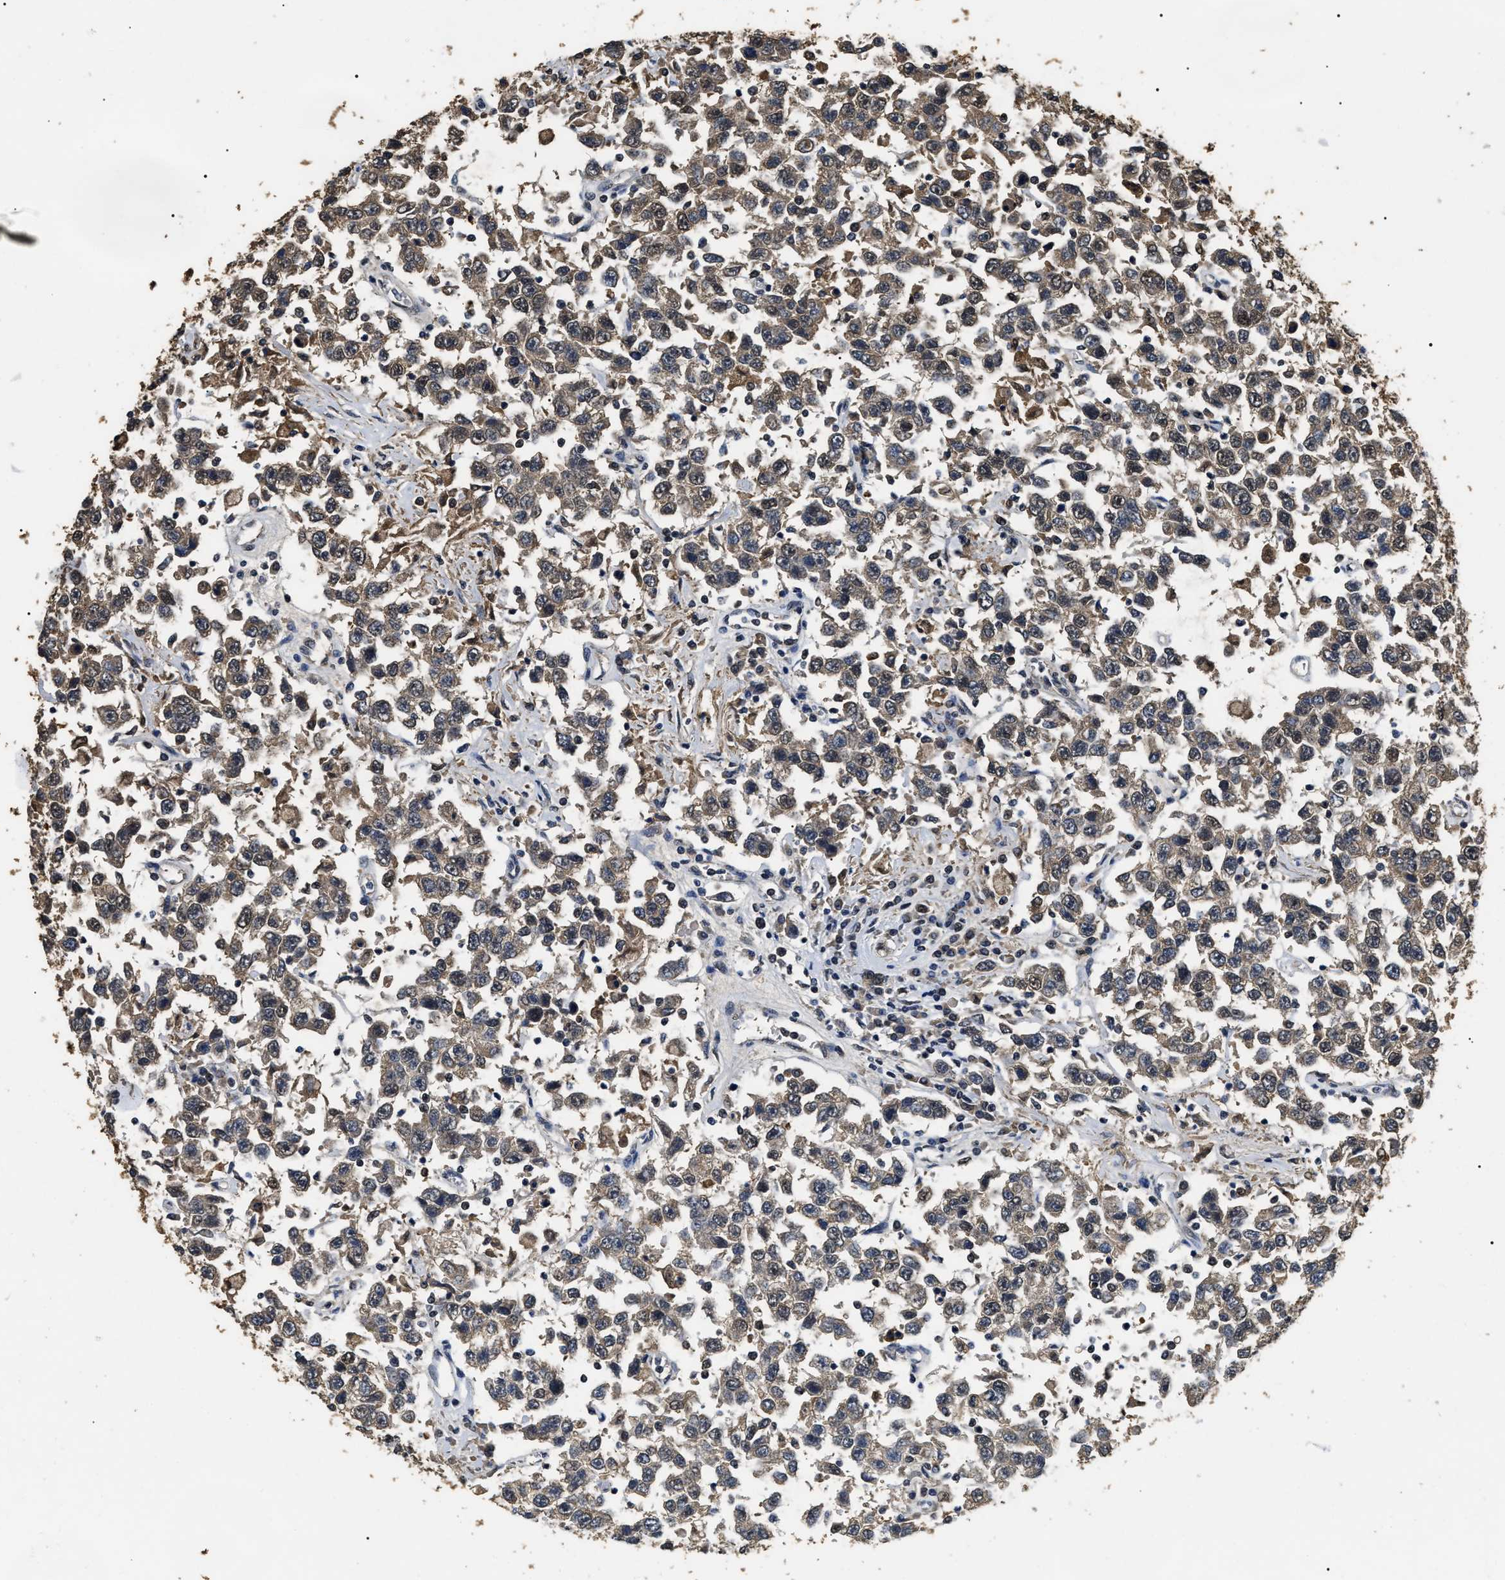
{"staining": {"intensity": "weak", "quantity": "25%-75%", "location": "cytoplasmic/membranous,nuclear"}, "tissue": "testis cancer", "cell_type": "Tumor cells", "image_type": "cancer", "snomed": [{"axis": "morphology", "description": "Seminoma, NOS"}, {"axis": "topography", "description": "Testis"}], "caption": "Weak cytoplasmic/membranous and nuclear expression for a protein is identified in approximately 25%-75% of tumor cells of testis cancer using immunohistochemistry (IHC).", "gene": "PSMD8", "patient": {"sex": "male", "age": 41}}